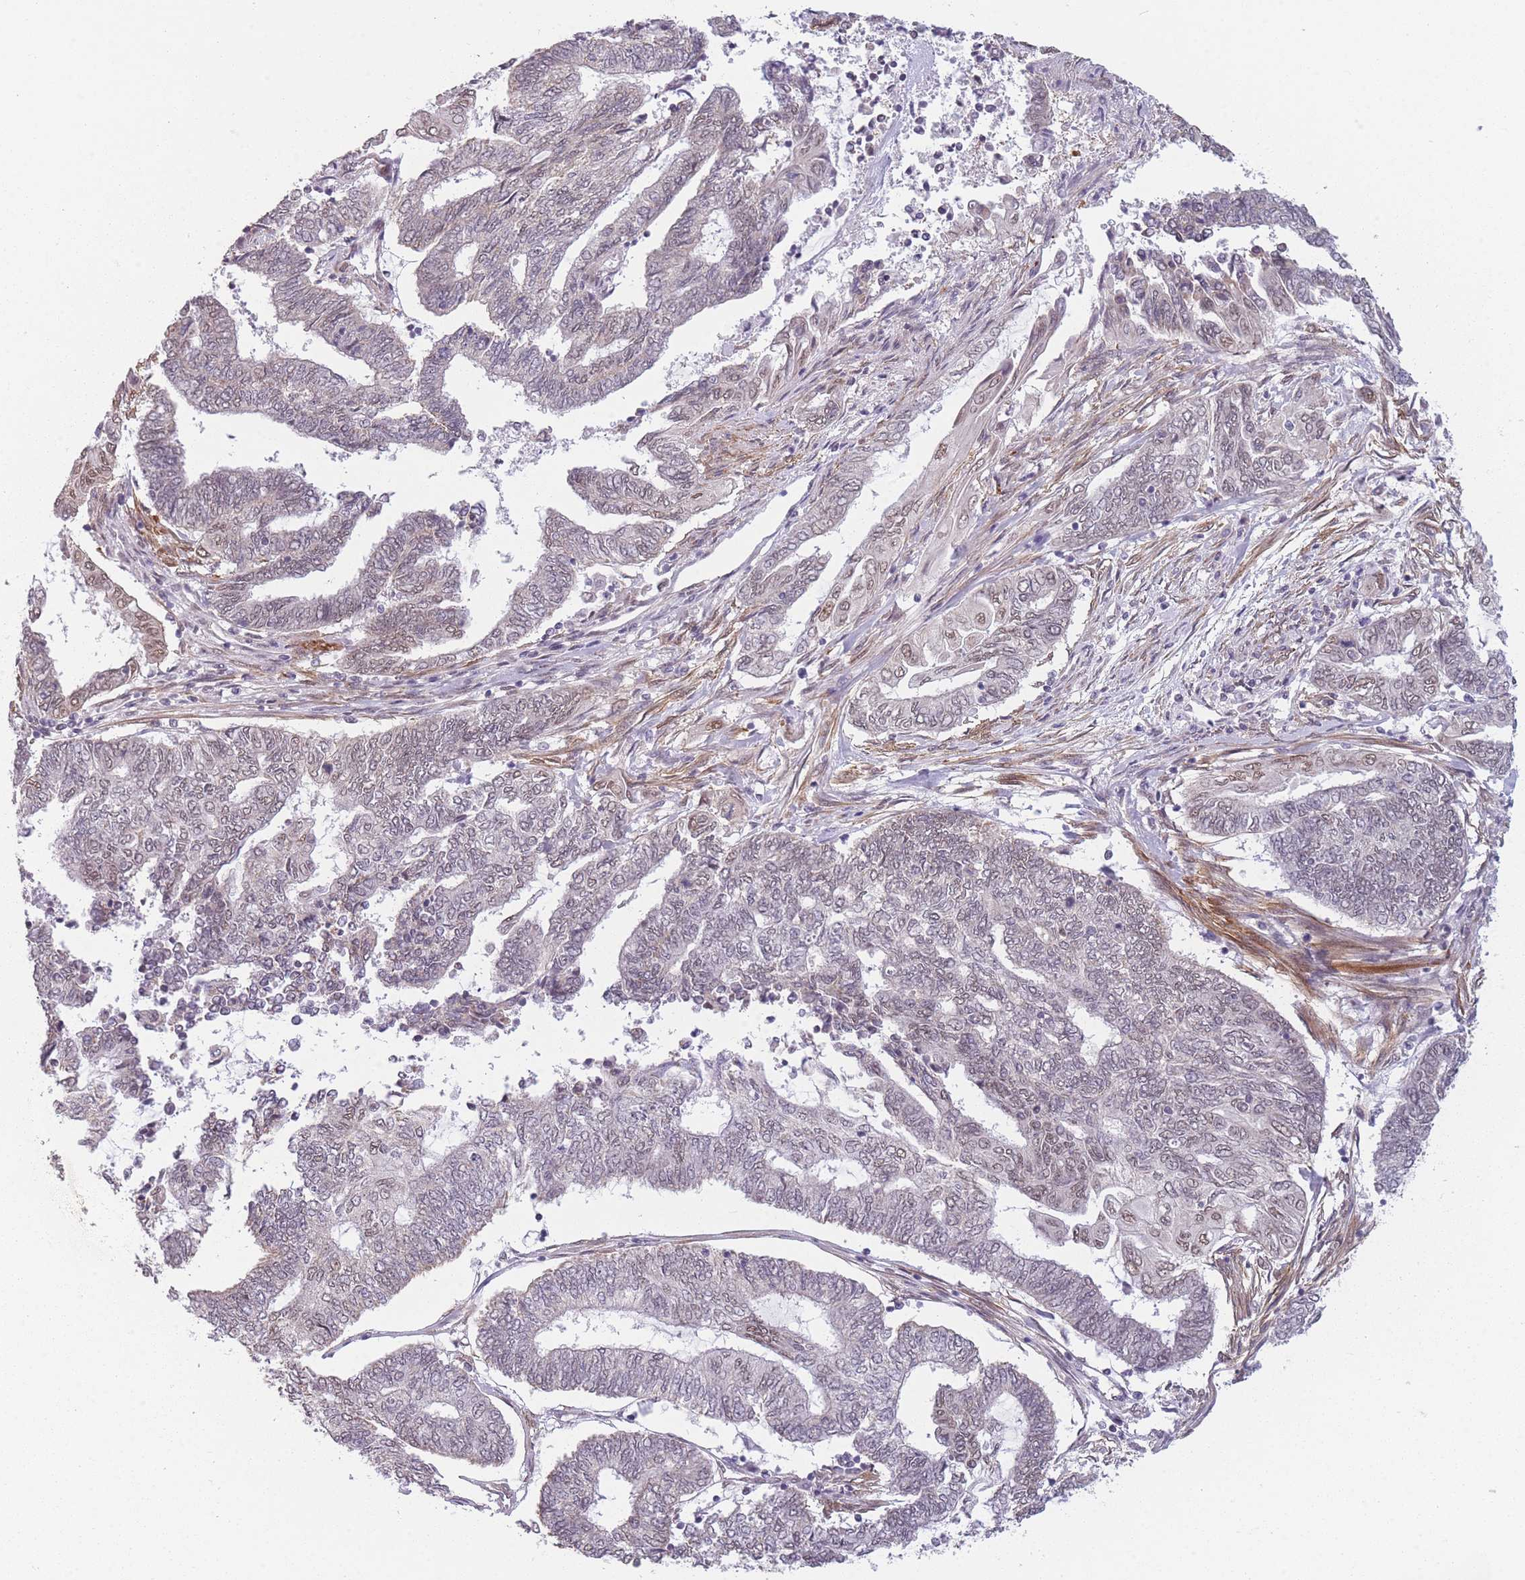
{"staining": {"intensity": "weak", "quantity": "<25%", "location": "nuclear"}, "tissue": "endometrial cancer", "cell_type": "Tumor cells", "image_type": "cancer", "snomed": [{"axis": "morphology", "description": "Adenocarcinoma, NOS"}, {"axis": "topography", "description": "Uterus"}, {"axis": "topography", "description": "Endometrium"}], "caption": "Immunohistochemical staining of human adenocarcinoma (endometrial) reveals no significant positivity in tumor cells. Brightfield microscopy of immunohistochemistry stained with DAB (3,3'-diaminobenzidine) (brown) and hematoxylin (blue), captured at high magnification.", "gene": "SIN3B", "patient": {"sex": "female", "age": 70}}